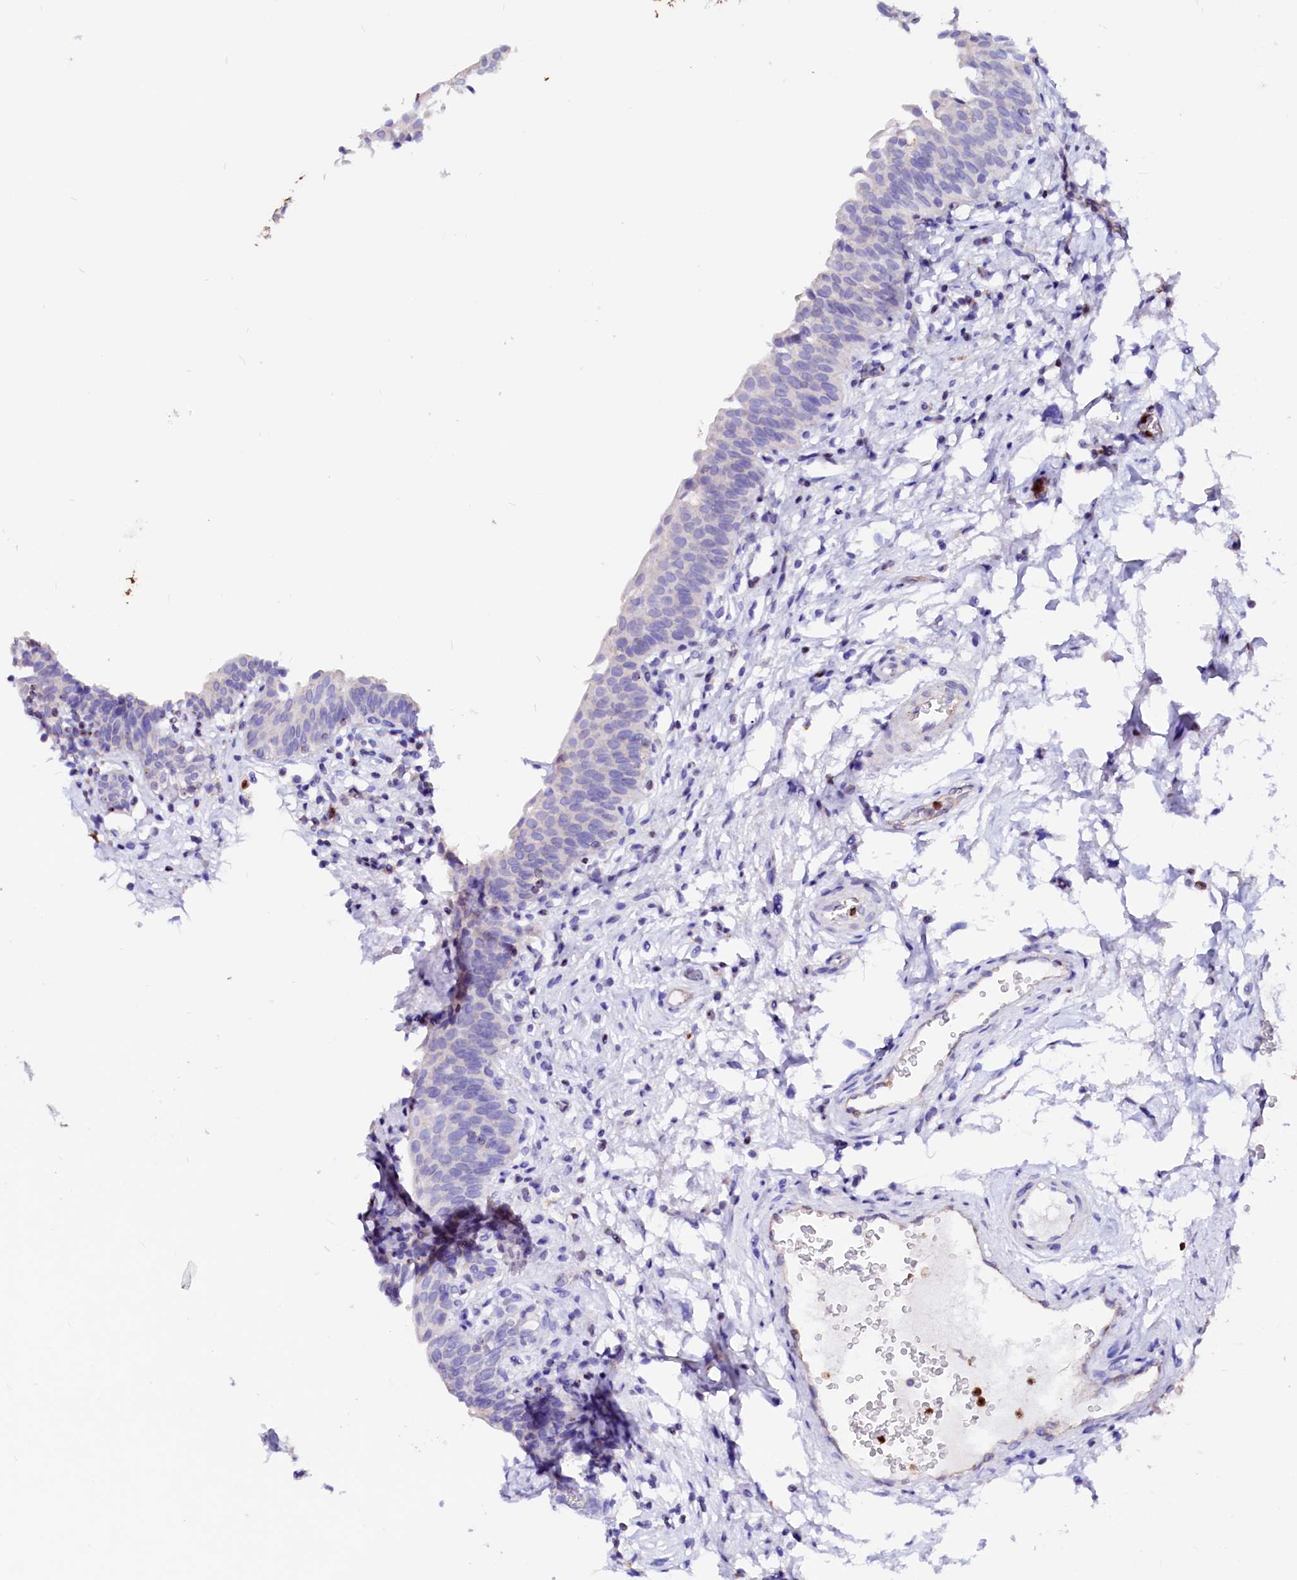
{"staining": {"intensity": "negative", "quantity": "none", "location": "none"}, "tissue": "urinary bladder", "cell_type": "Urothelial cells", "image_type": "normal", "snomed": [{"axis": "morphology", "description": "Normal tissue, NOS"}, {"axis": "topography", "description": "Urinary bladder"}], "caption": "This is an immunohistochemistry (IHC) image of normal urinary bladder. There is no staining in urothelial cells.", "gene": "RAB27A", "patient": {"sex": "male", "age": 83}}